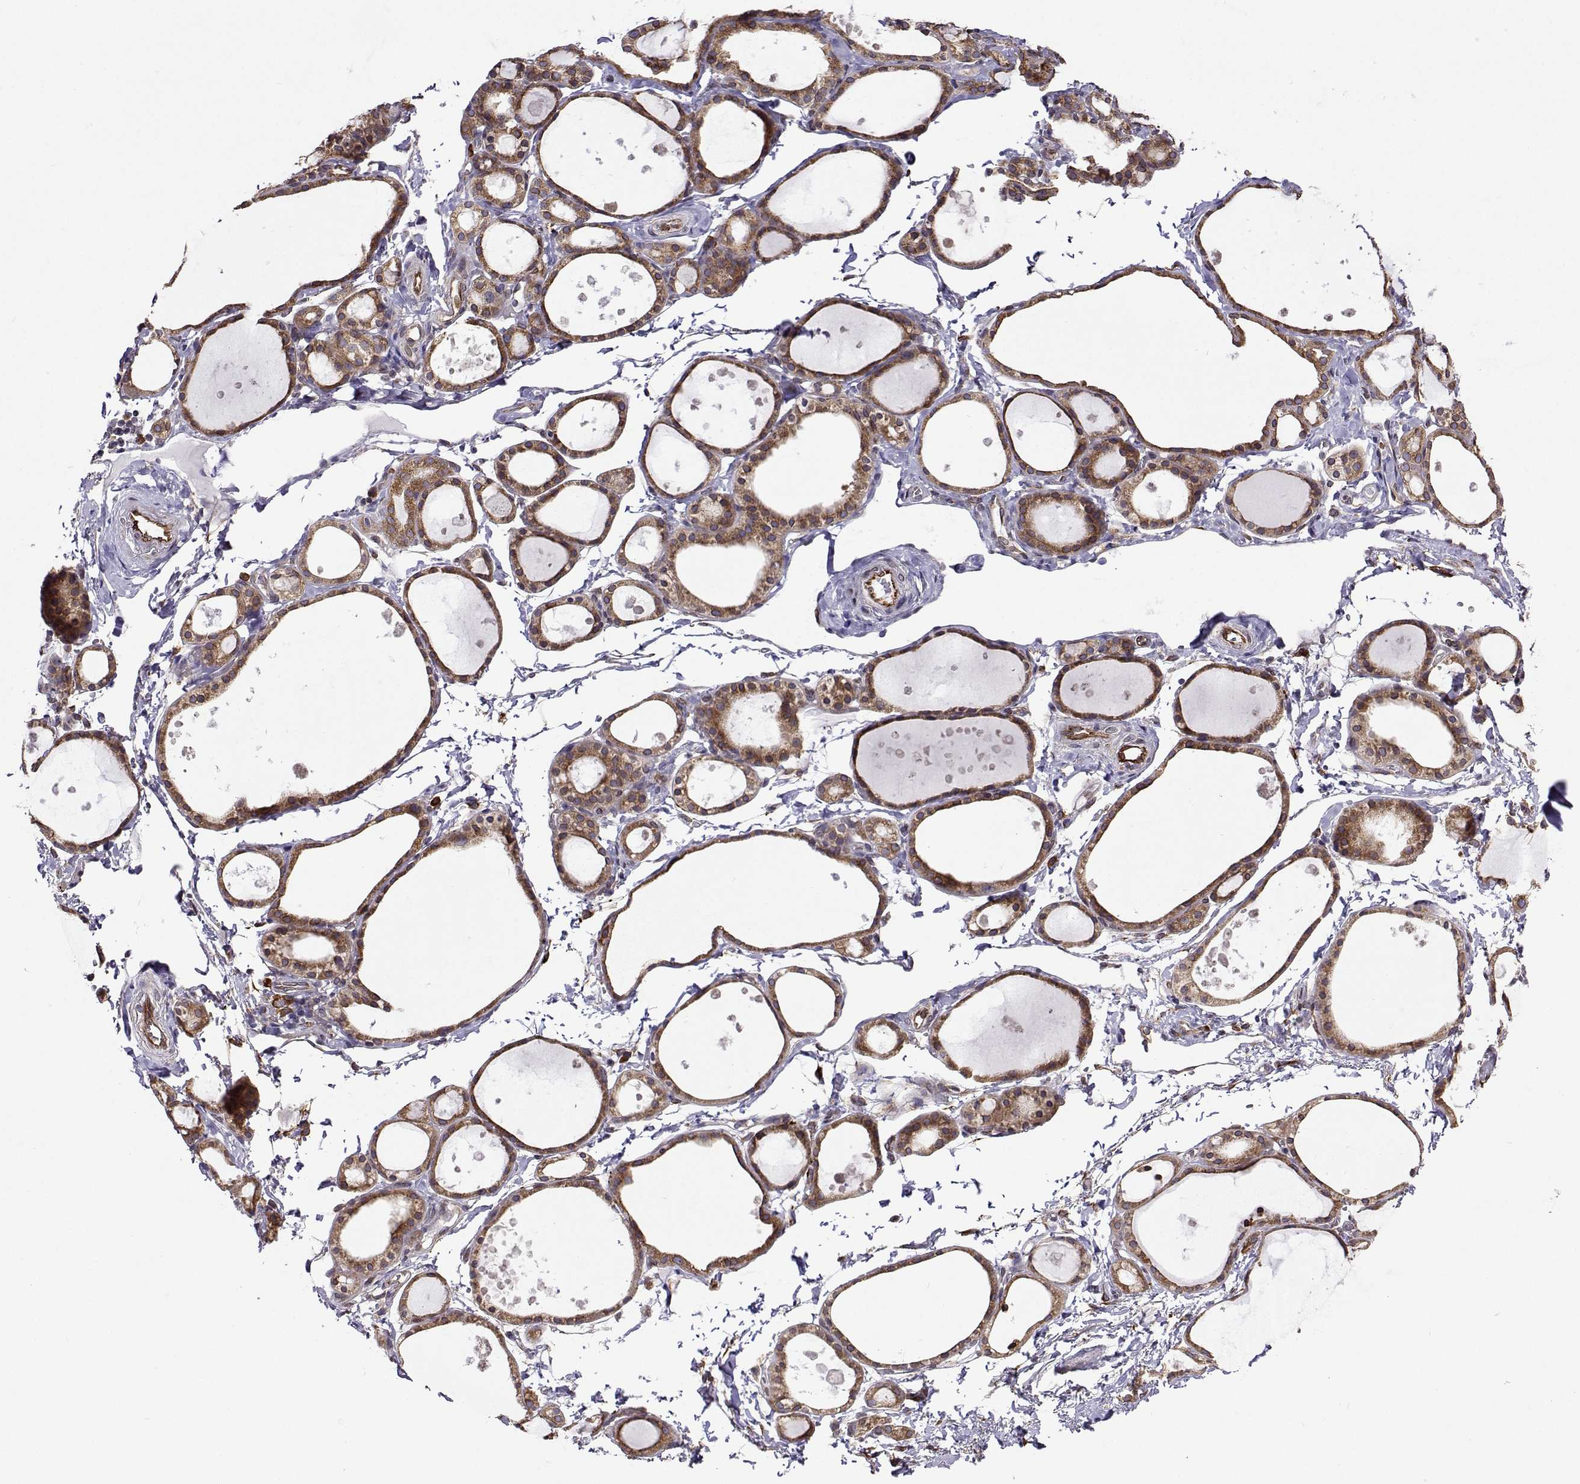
{"staining": {"intensity": "moderate", "quantity": ">75%", "location": "cytoplasmic/membranous"}, "tissue": "thyroid gland", "cell_type": "Glandular cells", "image_type": "normal", "snomed": [{"axis": "morphology", "description": "Normal tissue, NOS"}, {"axis": "topography", "description": "Thyroid gland"}], "caption": "An immunohistochemistry photomicrograph of unremarkable tissue is shown. Protein staining in brown labels moderate cytoplasmic/membranous positivity in thyroid gland within glandular cells. The staining was performed using DAB, with brown indicating positive protein expression. Nuclei are stained blue with hematoxylin.", "gene": "PGRMC2", "patient": {"sex": "male", "age": 68}}